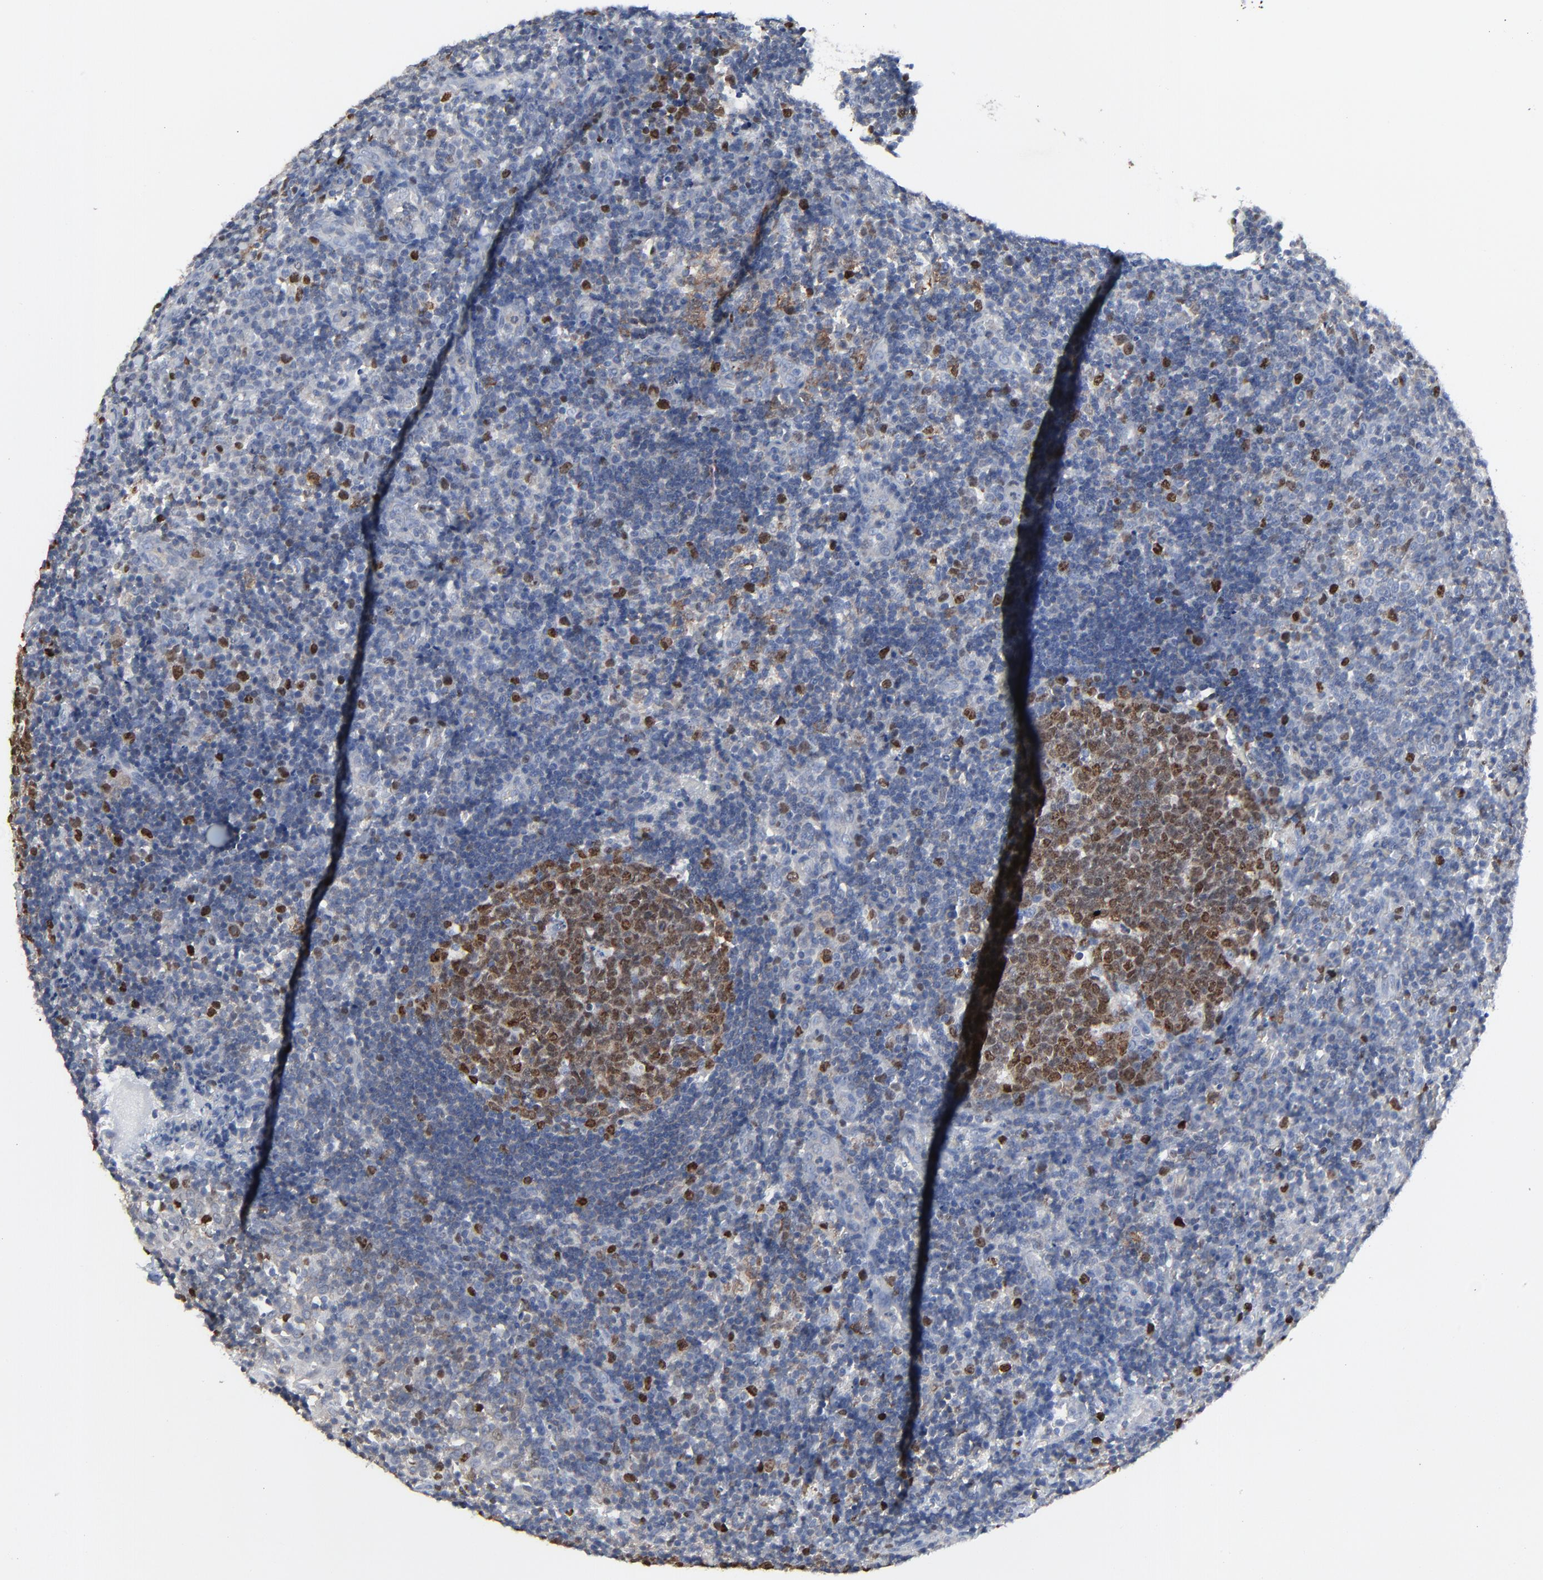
{"staining": {"intensity": "strong", "quantity": ">75%", "location": "nuclear"}, "tissue": "tonsil", "cell_type": "Germinal center cells", "image_type": "normal", "snomed": [{"axis": "morphology", "description": "Normal tissue, NOS"}, {"axis": "topography", "description": "Tonsil"}], "caption": "Immunohistochemistry micrograph of unremarkable tonsil stained for a protein (brown), which exhibits high levels of strong nuclear expression in approximately >75% of germinal center cells.", "gene": "BIRC3", "patient": {"sex": "female", "age": 40}}